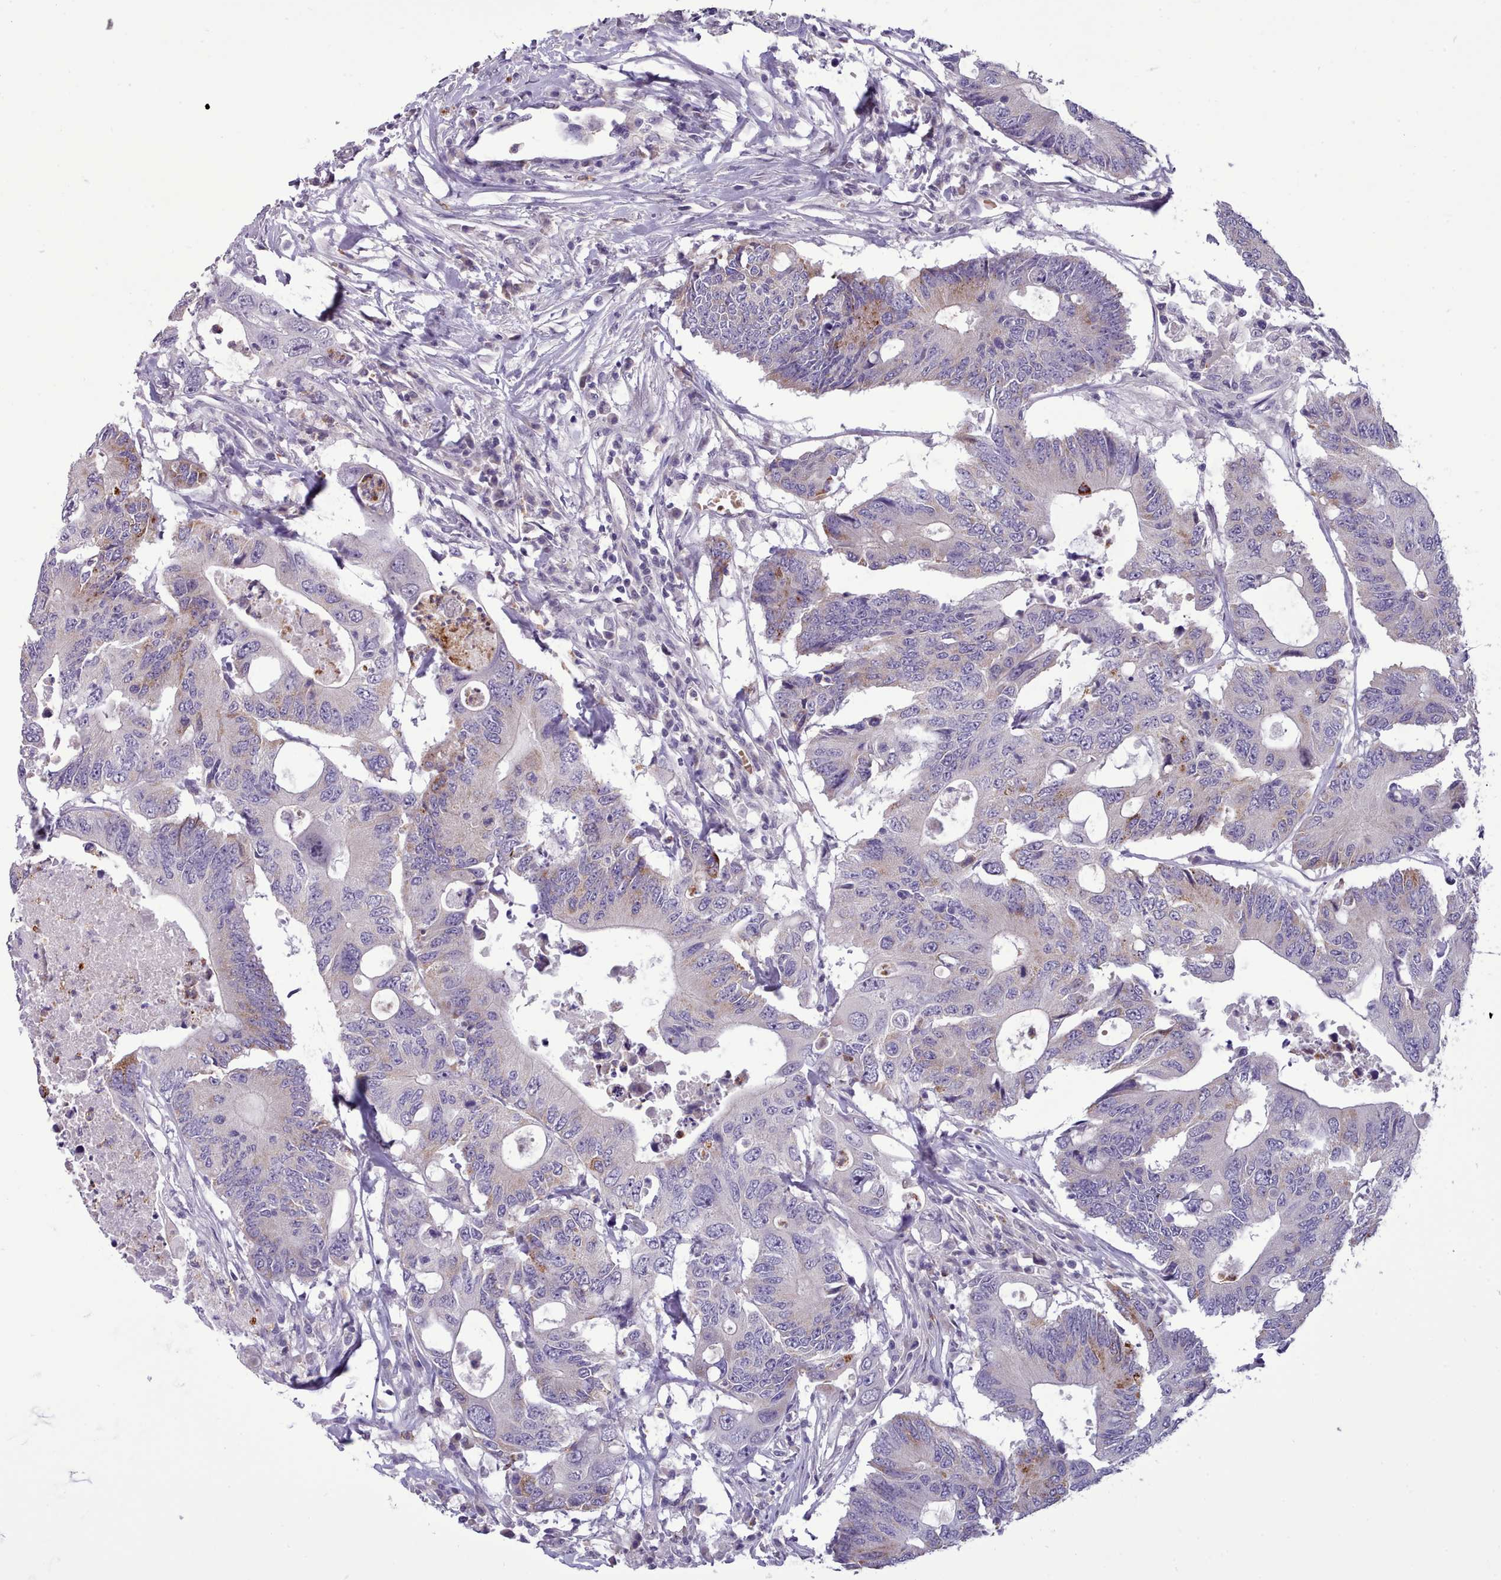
{"staining": {"intensity": "weak", "quantity": "<25%", "location": "cytoplasmic/membranous"}, "tissue": "colorectal cancer", "cell_type": "Tumor cells", "image_type": "cancer", "snomed": [{"axis": "morphology", "description": "Adenocarcinoma, NOS"}, {"axis": "topography", "description": "Colon"}], "caption": "An image of adenocarcinoma (colorectal) stained for a protein reveals no brown staining in tumor cells.", "gene": "KCTD16", "patient": {"sex": "male", "age": 71}}